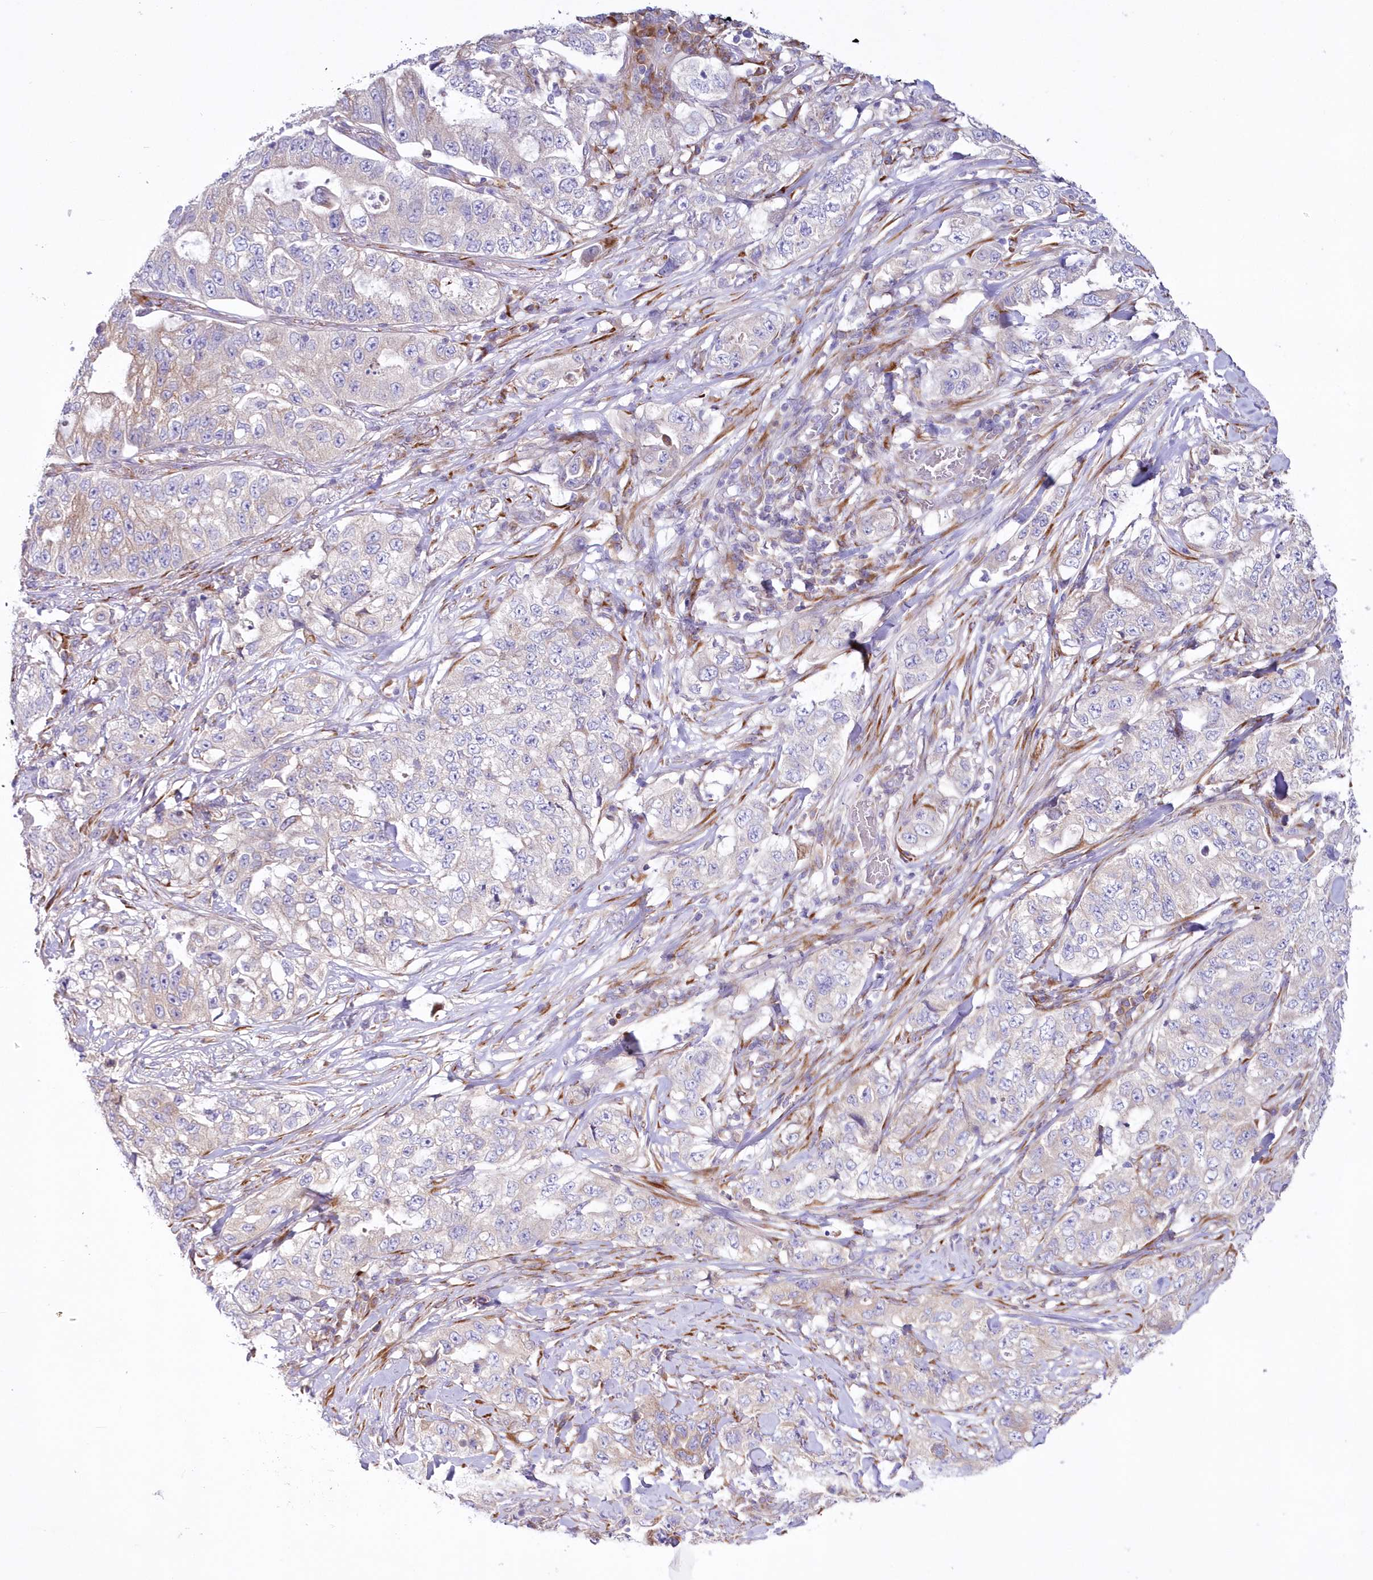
{"staining": {"intensity": "moderate", "quantity": "<25%", "location": "cytoplasmic/membranous"}, "tissue": "lung cancer", "cell_type": "Tumor cells", "image_type": "cancer", "snomed": [{"axis": "morphology", "description": "Adenocarcinoma, NOS"}, {"axis": "topography", "description": "Lung"}], "caption": "A brown stain shows moderate cytoplasmic/membranous staining of a protein in human lung adenocarcinoma tumor cells.", "gene": "ARFGEF3", "patient": {"sex": "female", "age": 51}}